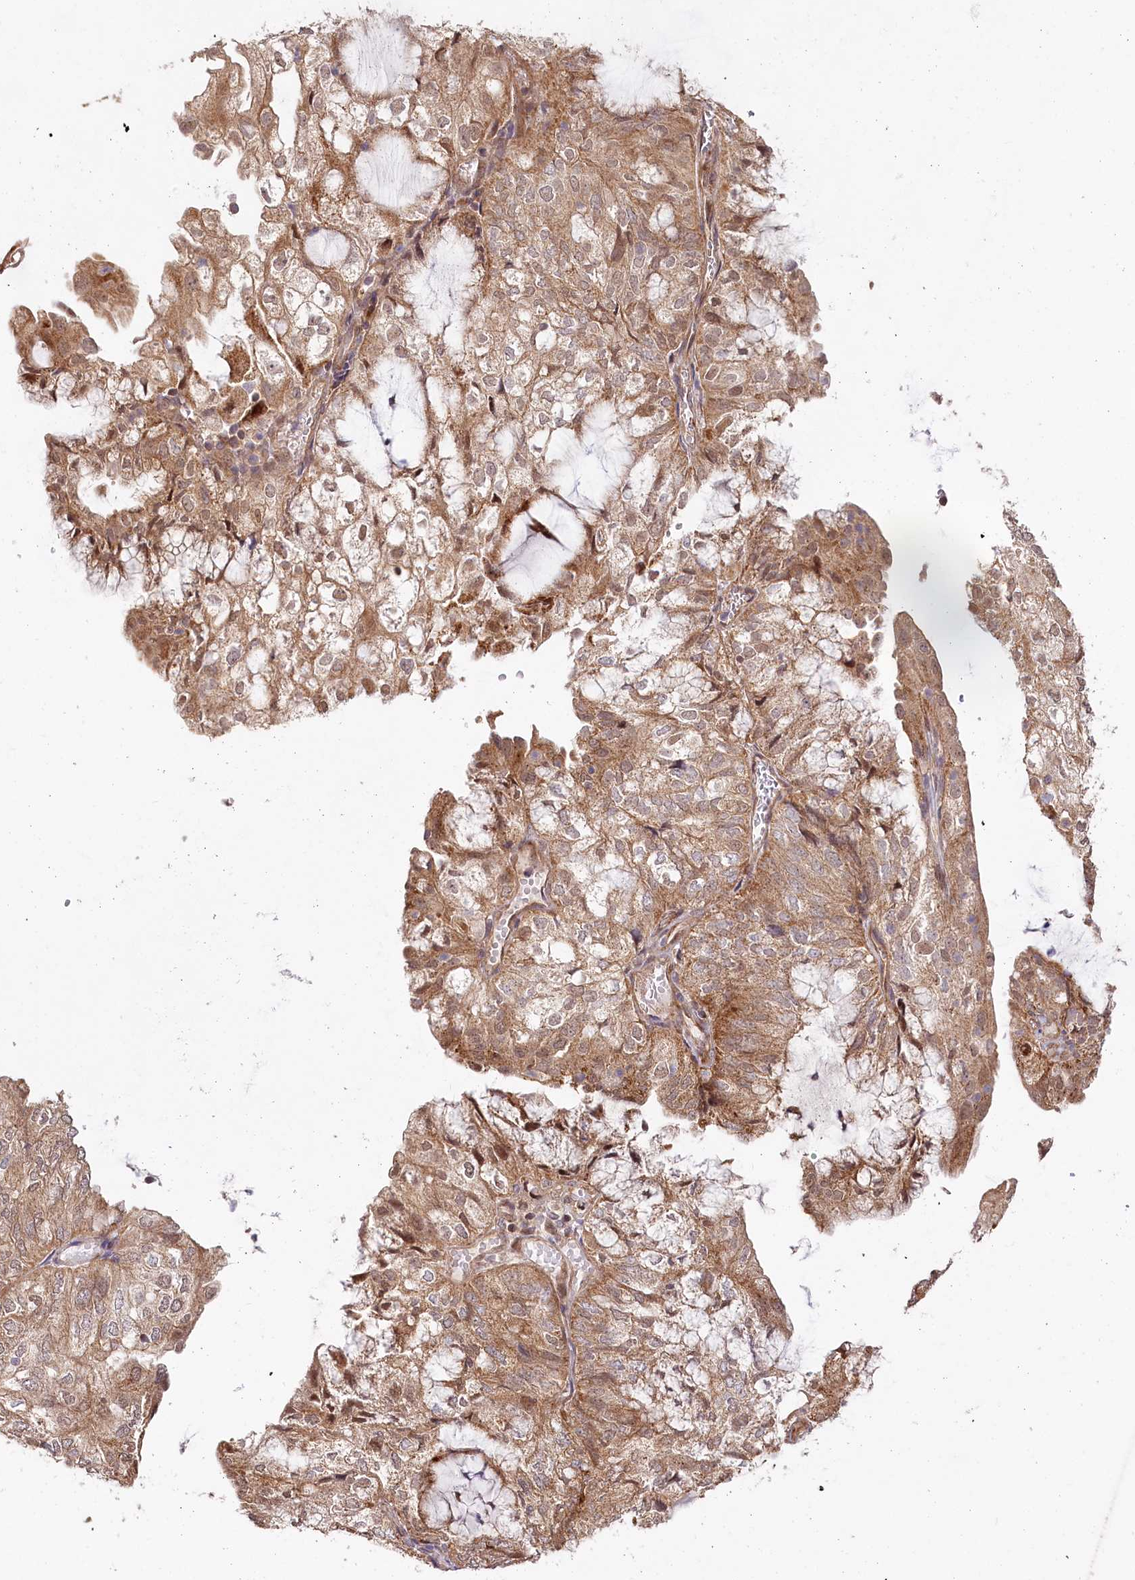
{"staining": {"intensity": "moderate", "quantity": ">75%", "location": "cytoplasmic/membranous"}, "tissue": "endometrial cancer", "cell_type": "Tumor cells", "image_type": "cancer", "snomed": [{"axis": "morphology", "description": "Adenocarcinoma, NOS"}, {"axis": "topography", "description": "Endometrium"}], "caption": "Moderate cytoplasmic/membranous protein expression is seen in approximately >75% of tumor cells in adenocarcinoma (endometrial). (IHC, brightfield microscopy, high magnification).", "gene": "CEP70", "patient": {"sex": "female", "age": 81}}